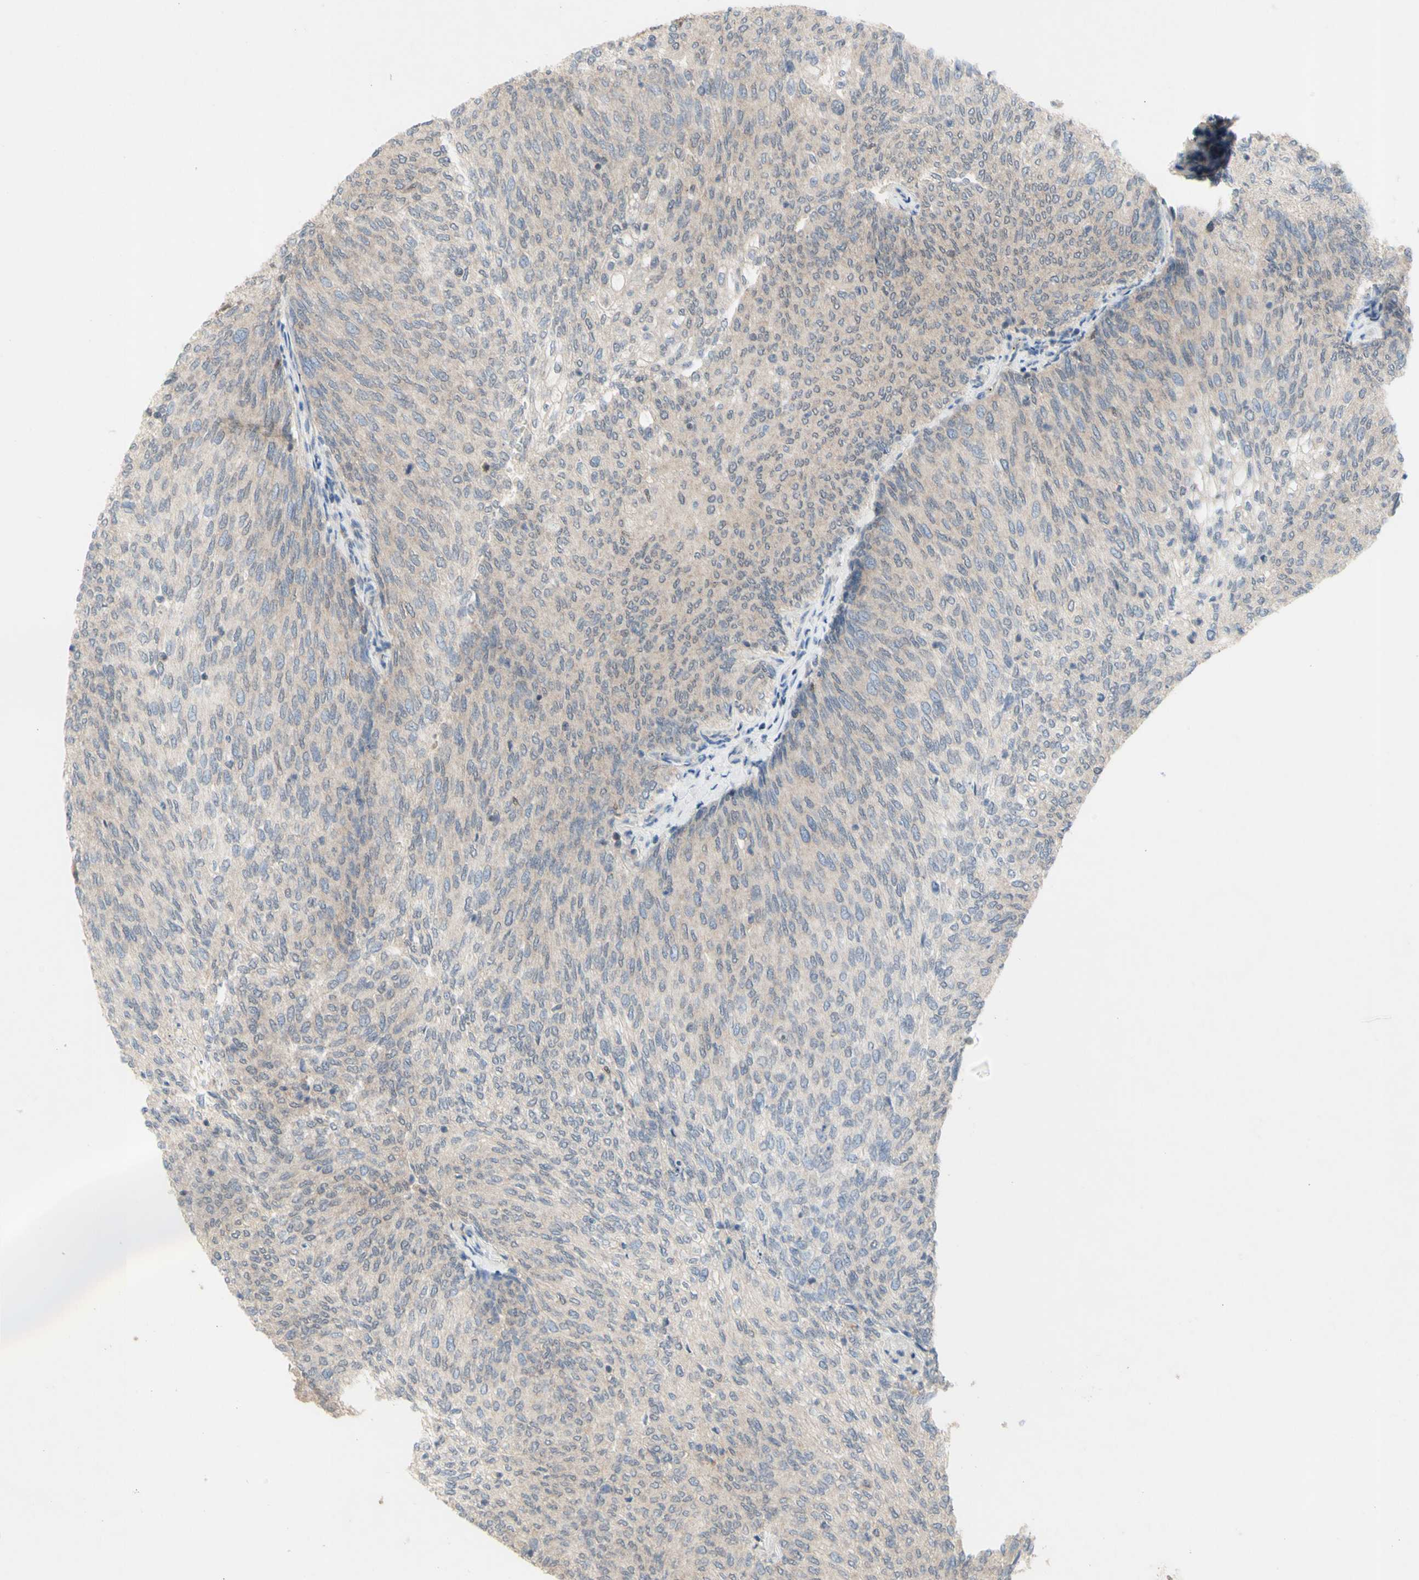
{"staining": {"intensity": "weak", "quantity": ">75%", "location": "cytoplasmic/membranous"}, "tissue": "urothelial cancer", "cell_type": "Tumor cells", "image_type": "cancer", "snomed": [{"axis": "morphology", "description": "Urothelial carcinoma, Low grade"}, {"axis": "topography", "description": "Urinary bladder"}], "caption": "IHC of human urothelial carcinoma (low-grade) shows low levels of weak cytoplasmic/membranous staining in about >75% of tumor cells.", "gene": "NLRP1", "patient": {"sex": "female", "age": 79}}